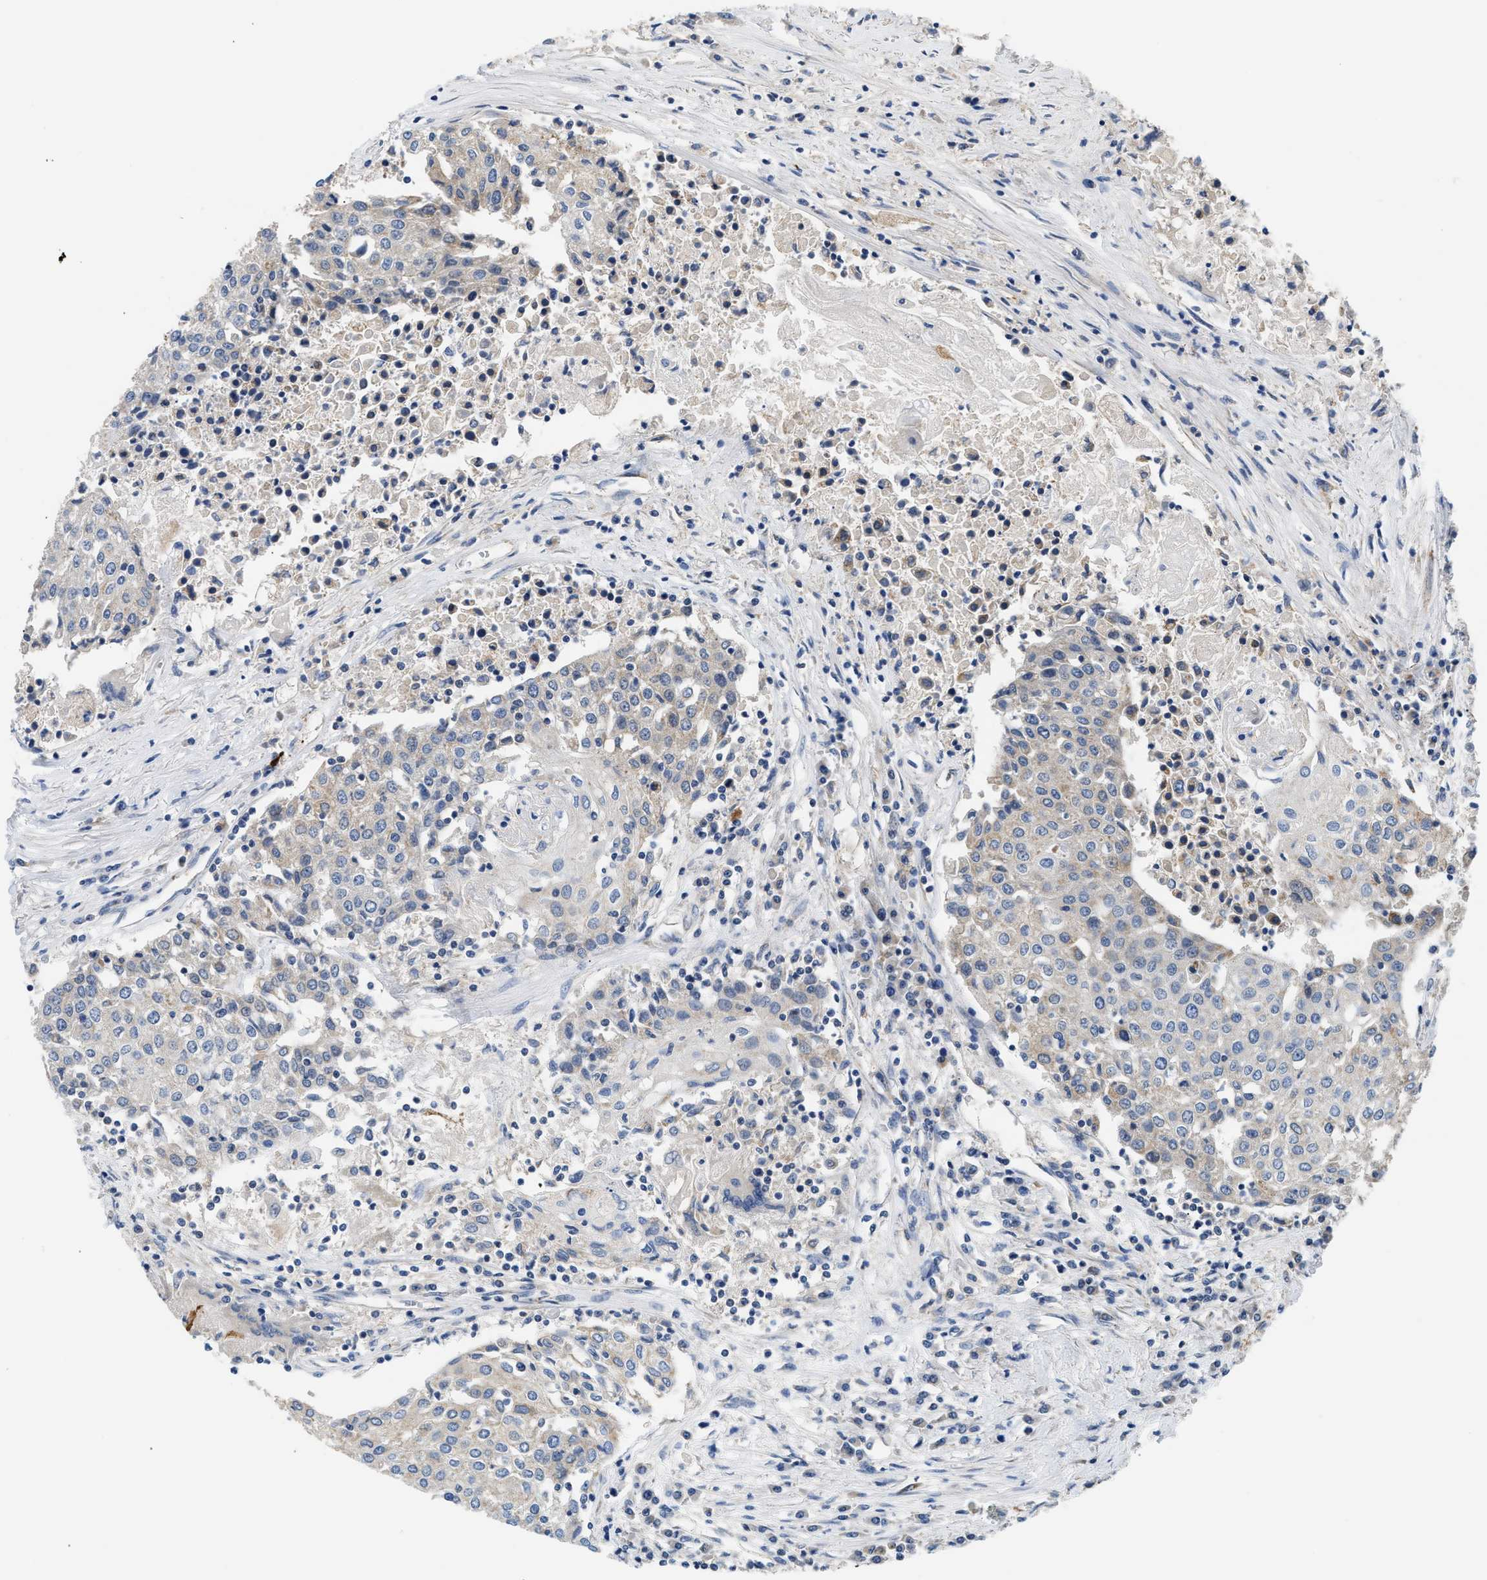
{"staining": {"intensity": "negative", "quantity": "none", "location": "none"}, "tissue": "urothelial cancer", "cell_type": "Tumor cells", "image_type": "cancer", "snomed": [{"axis": "morphology", "description": "Urothelial carcinoma, High grade"}, {"axis": "topography", "description": "Urinary bladder"}], "caption": "The image exhibits no staining of tumor cells in urothelial cancer.", "gene": "CCM2", "patient": {"sex": "female", "age": 85}}